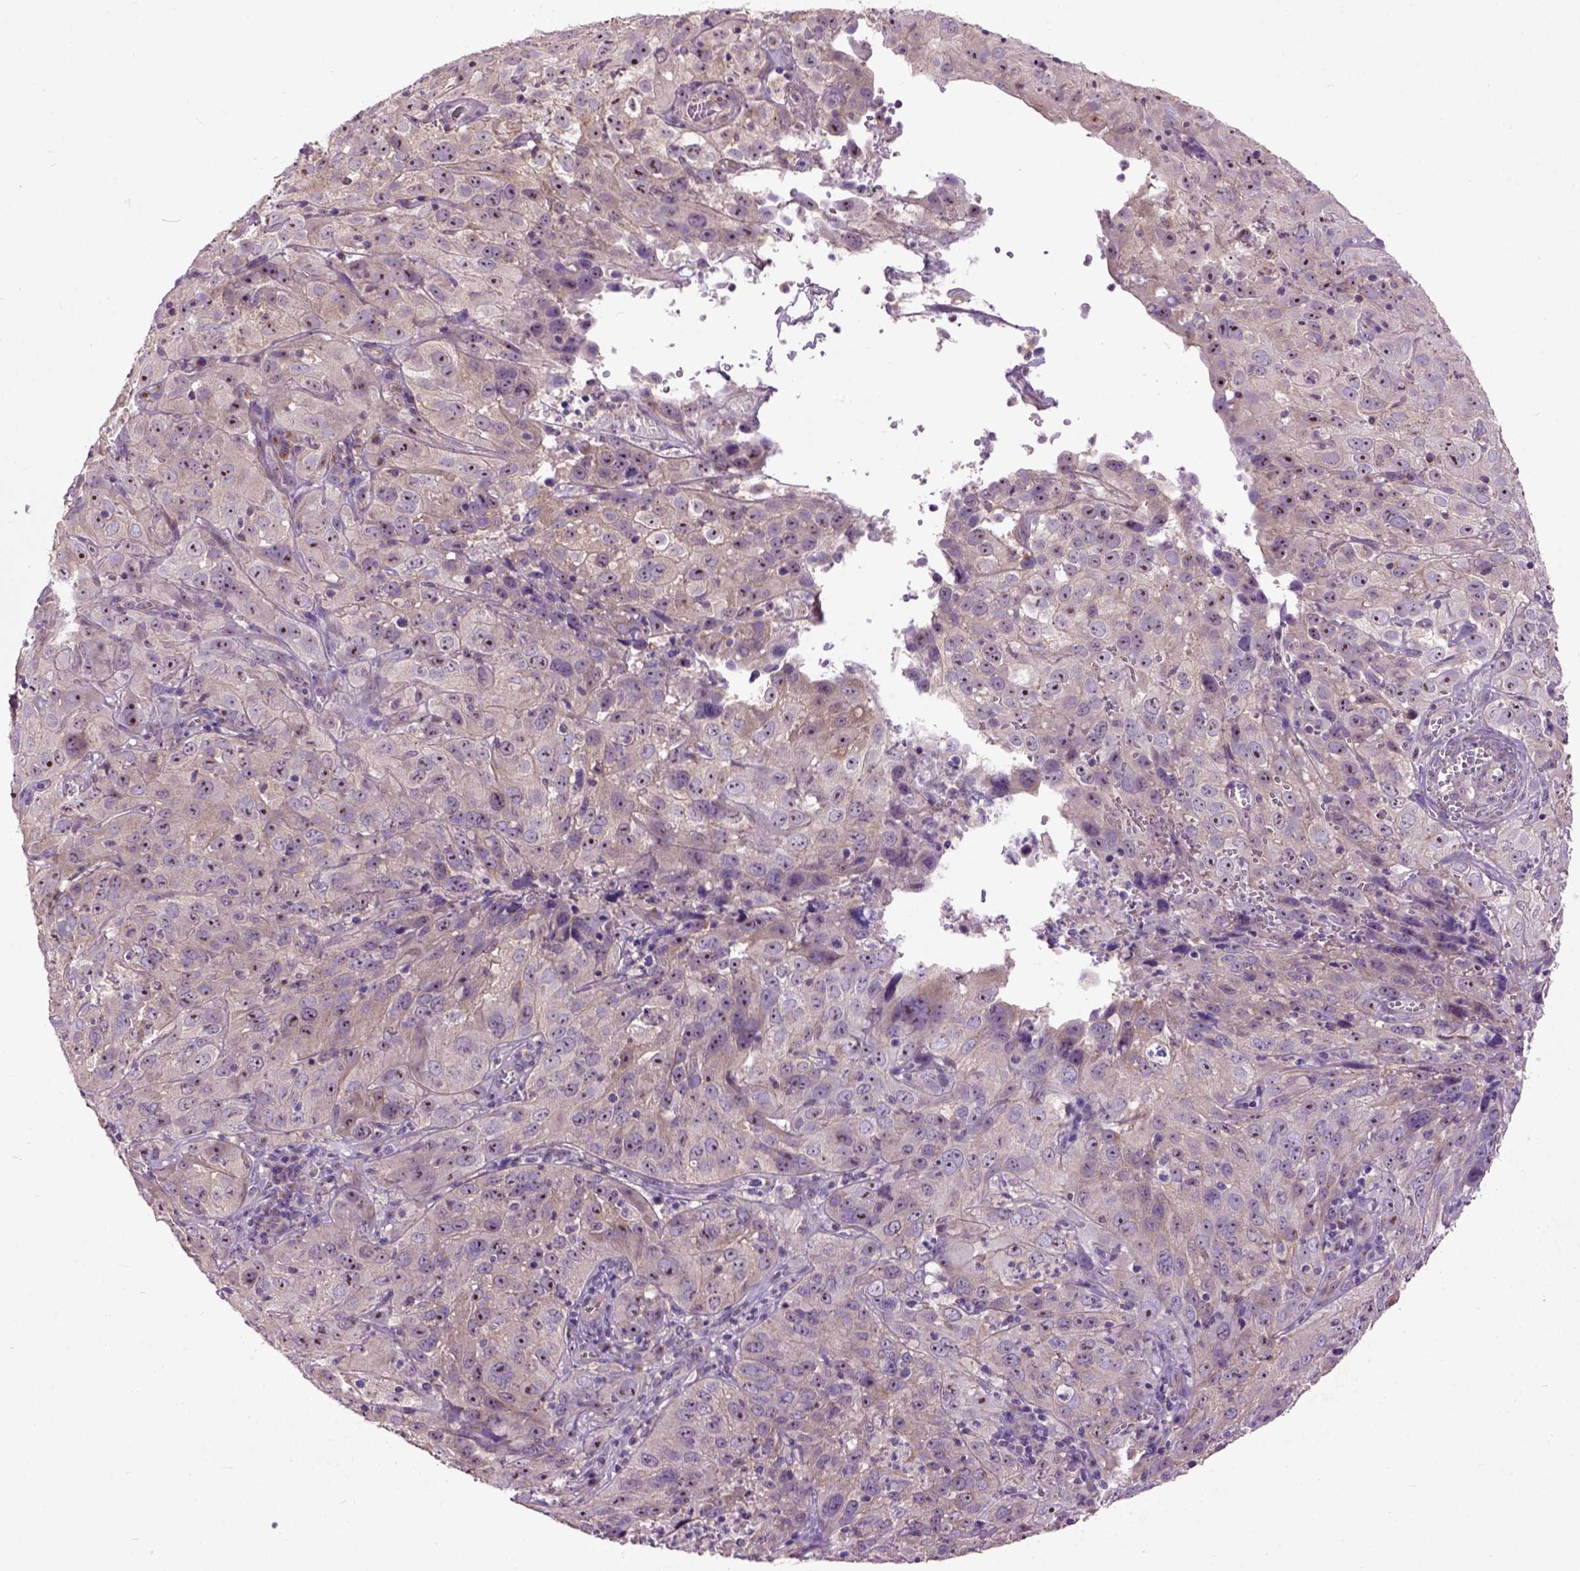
{"staining": {"intensity": "moderate", "quantity": ">75%", "location": "nuclear"}, "tissue": "cervical cancer", "cell_type": "Tumor cells", "image_type": "cancer", "snomed": [{"axis": "morphology", "description": "Squamous cell carcinoma, NOS"}, {"axis": "topography", "description": "Cervix"}], "caption": "Immunohistochemistry photomicrograph of cervical cancer stained for a protein (brown), which demonstrates medium levels of moderate nuclear positivity in about >75% of tumor cells.", "gene": "MAPT", "patient": {"sex": "female", "age": 32}}